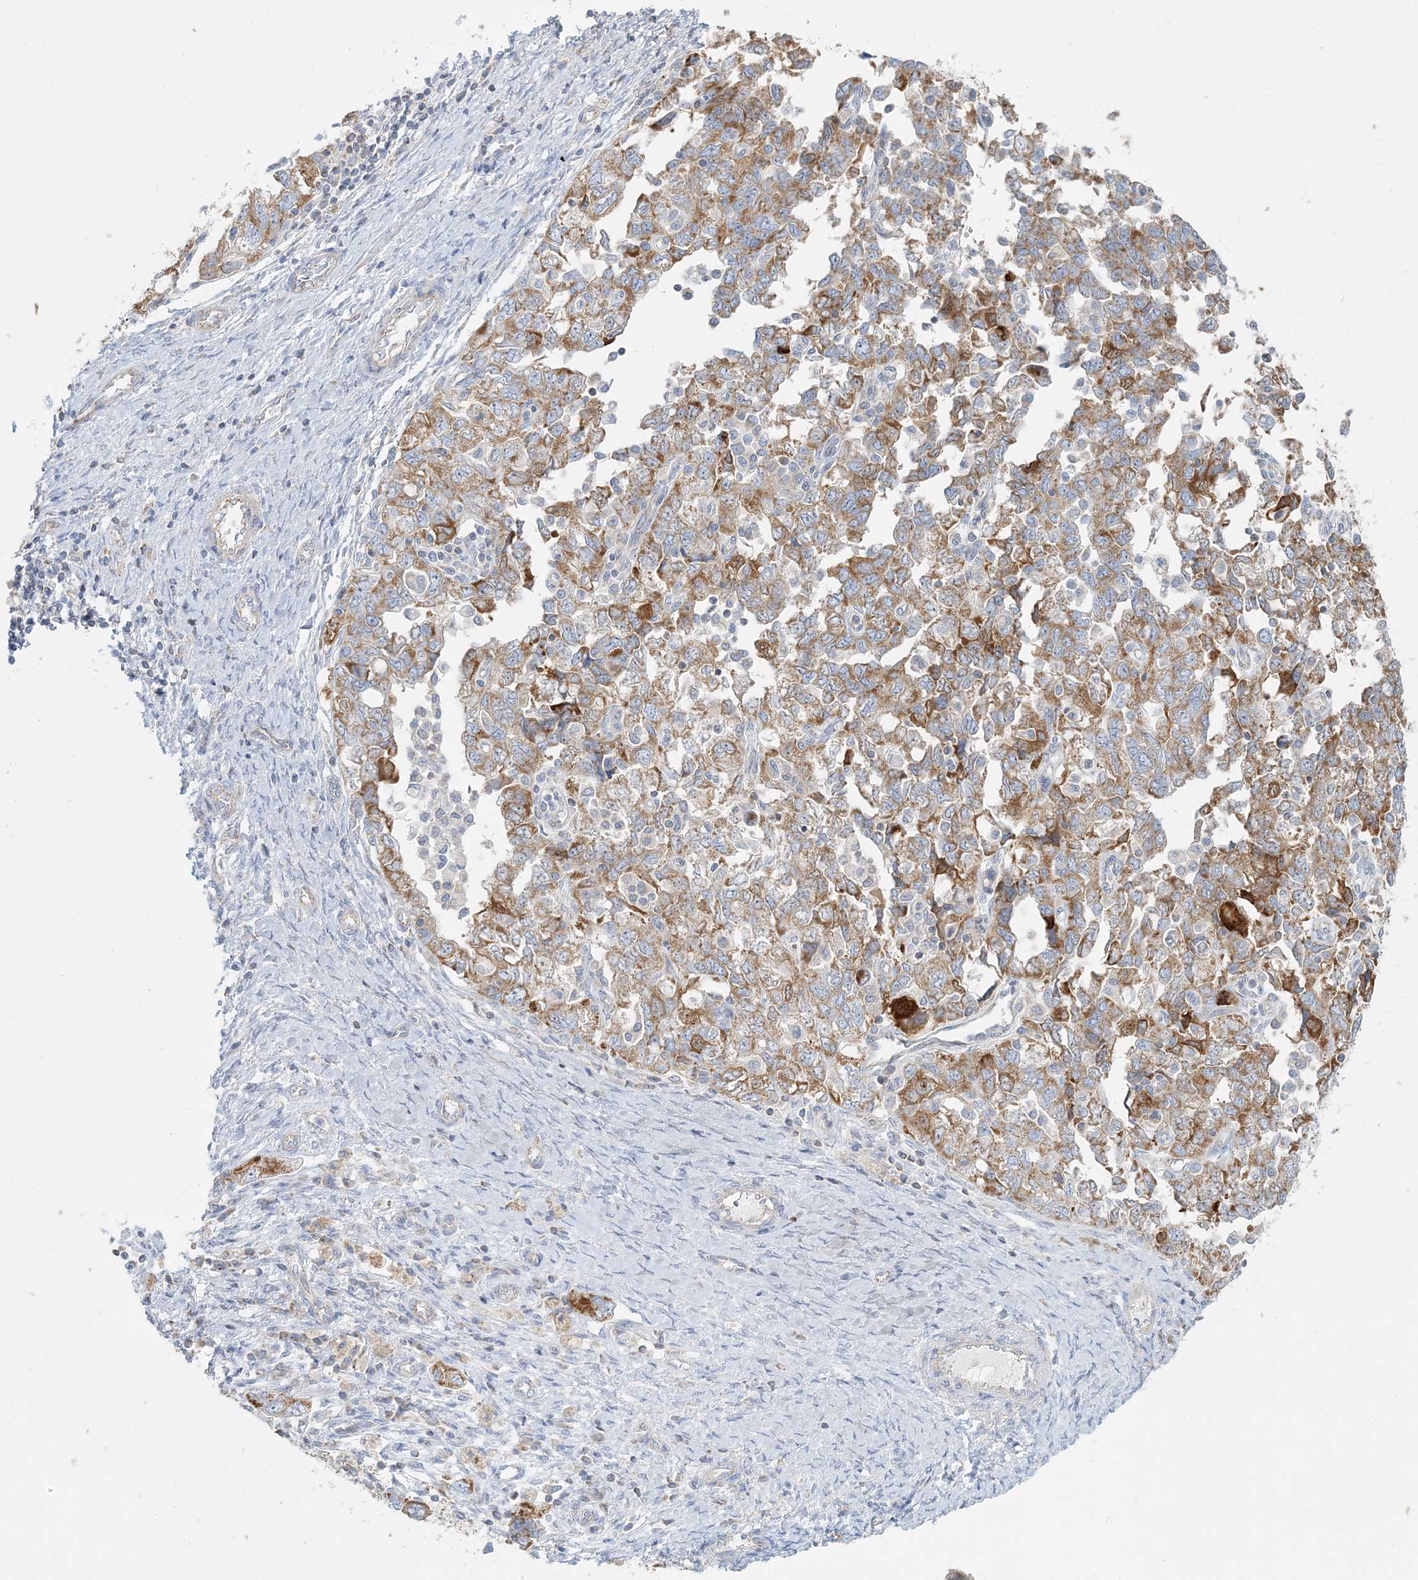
{"staining": {"intensity": "moderate", "quantity": ">75%", "location": "cytoplasmic/membranous"}, "tissue": "ovarian cancer", "cell_type": "Tumor cells", "image_type": "cancer", "snomed": [{"axis": "morphology", "description": "Carcinoma, NOS"}, {"axis": "morphology", "description": "Cystadenocarcinoma, serous, NOS"}, {"axis": "topography", "description": "Ovary"}], "caption": "Ovarian cancer tissue exhibits moderate cytoplasmic/membranous staining in approximately >75% of tumor cells, visualized by immunohistochemistry. Immunohistochemistry stains the protein of interest in brown and the nuclei are stained blue.", "gene": "TBC1D14", "patient": {"sex": "female", "age": 69}}